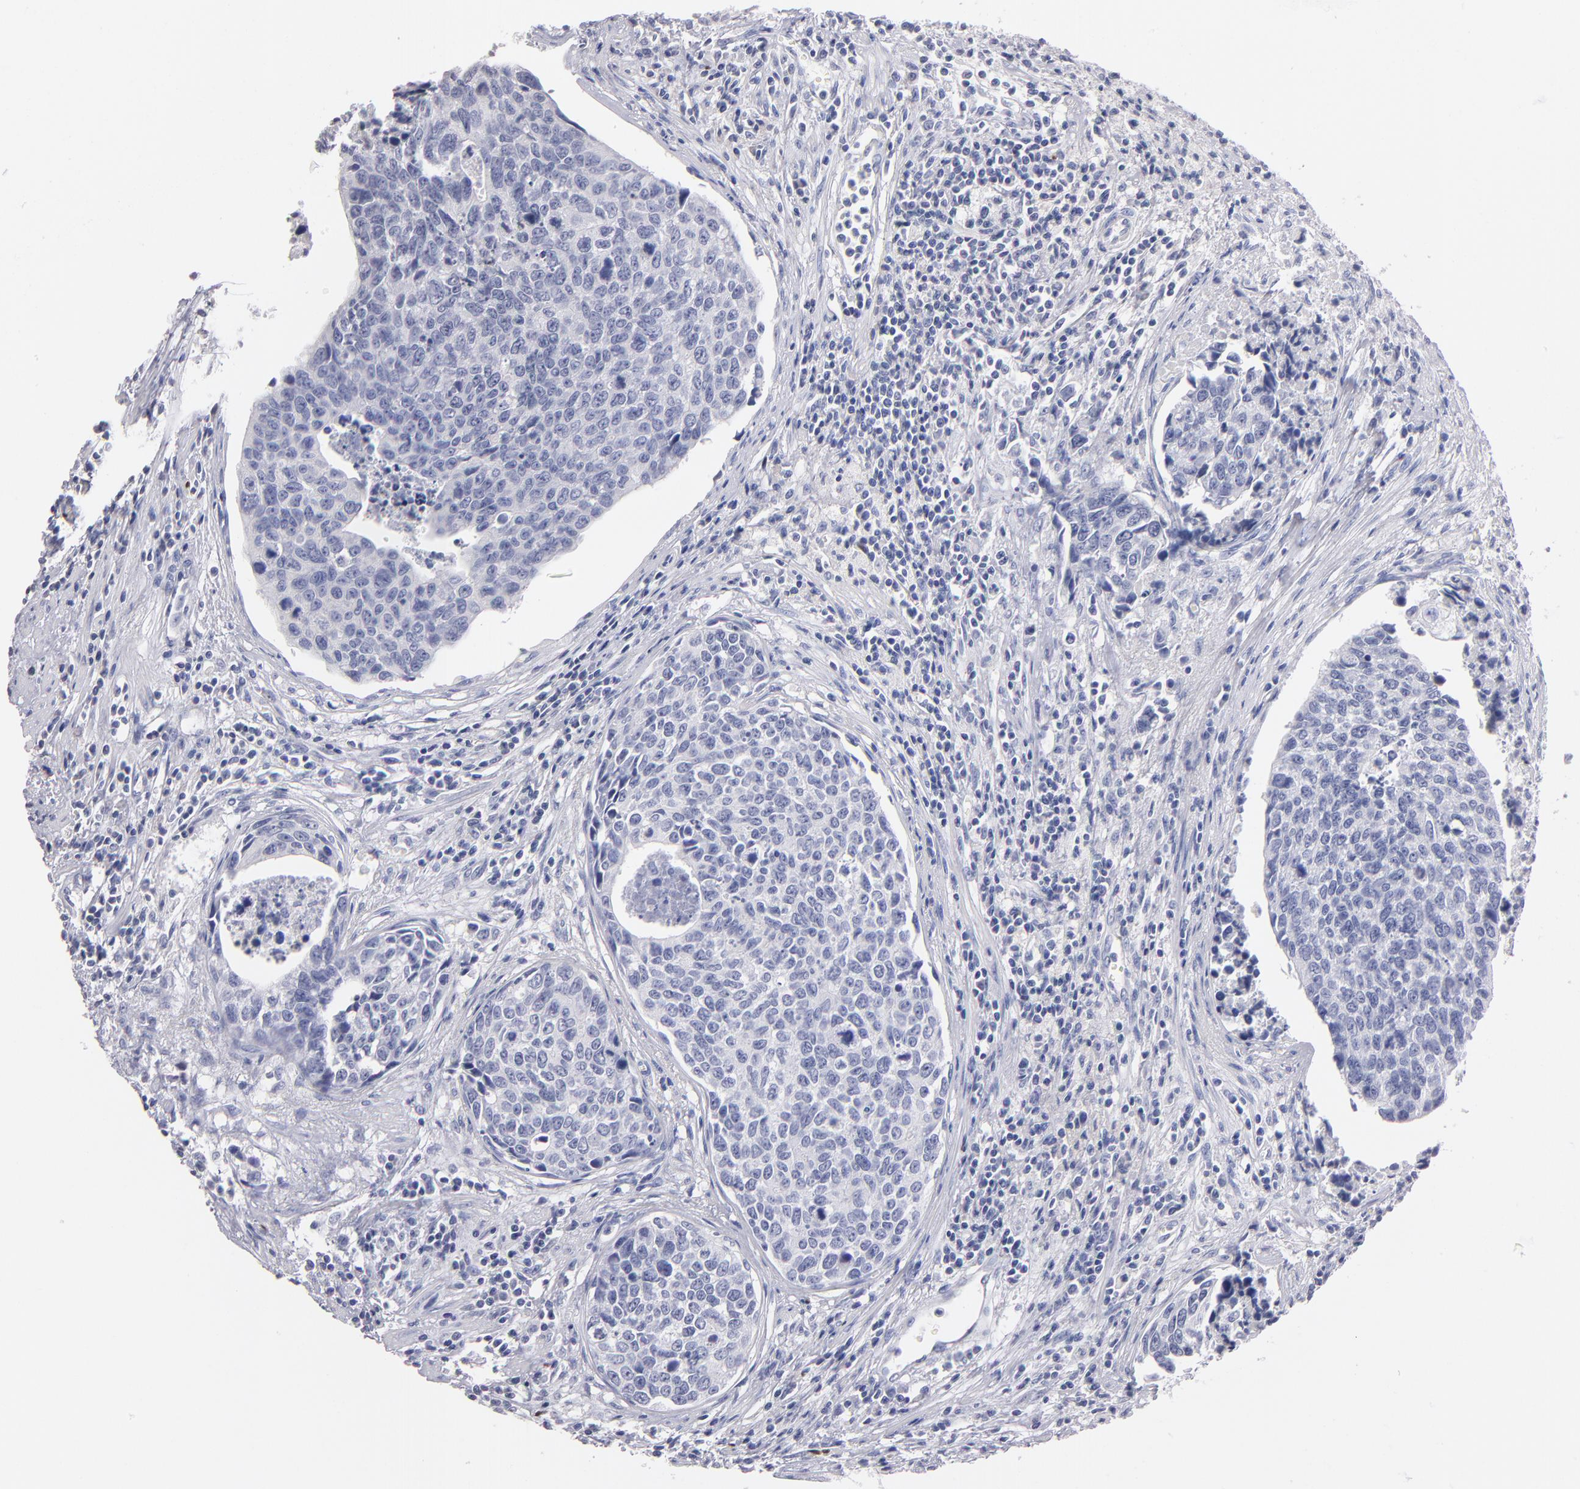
{"staining": {"intensity": "negative", "quantity": "none", "location": "none"}, "tissue": "urothelial cancer", "cell_type": "Tumor cells", "image_type": "cancer", "snomed": [{"axis": "morphology", "description": "Urothelial carcinoma, High grade"}, {"axis": "topography", "description": "Urinary bladder"}], "caption": "High-grade urothelial carcinoma was stained to show a protein in brown. There is no significant staining in tumor cells.", "gene": "SOX10", "patient": {"sex": "male", "age": 81}}